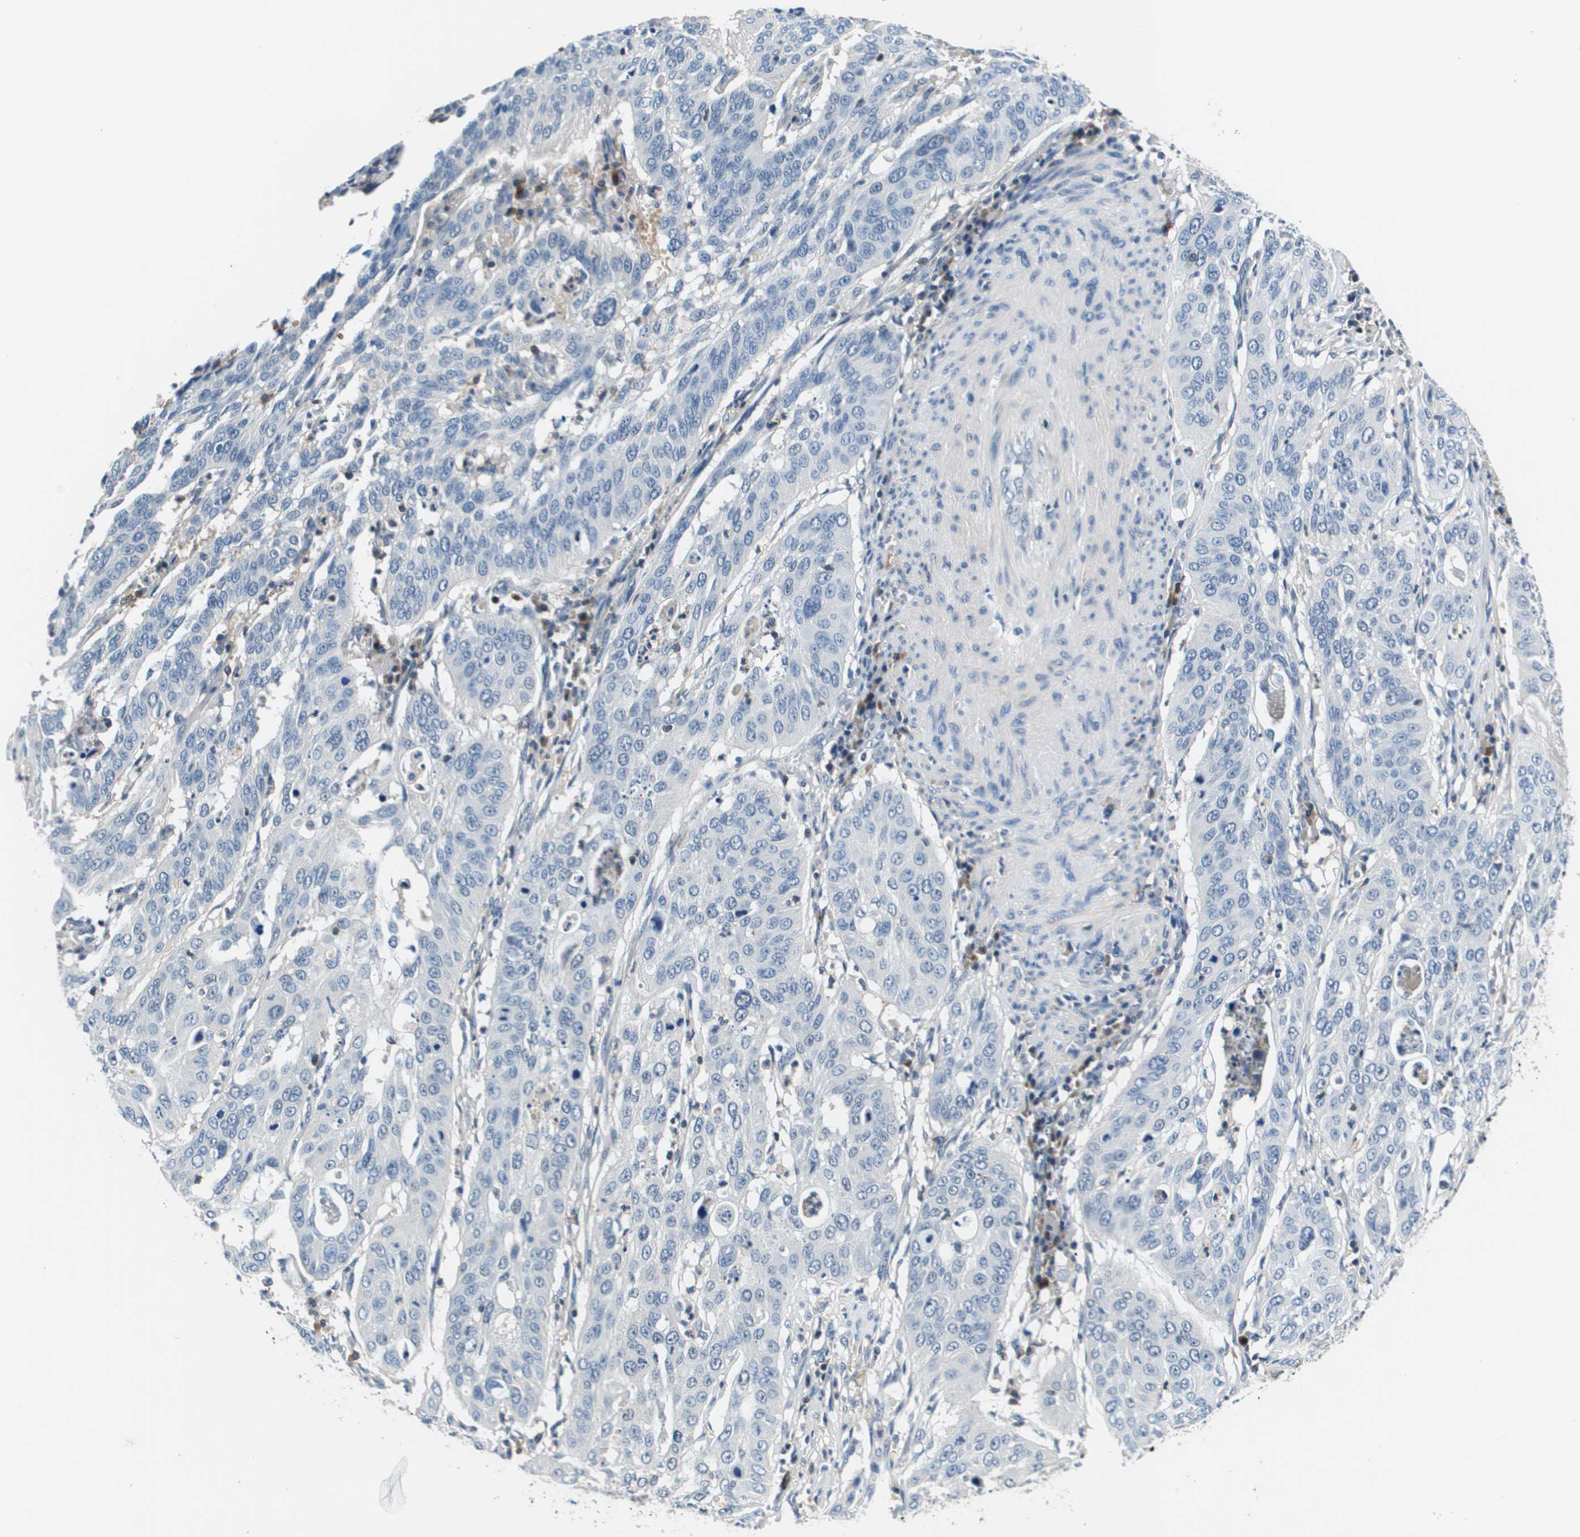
{"staining": {"intensity": "negative", "quantity": "none", "location": "none"}, "tissue": "cervical cancer", "cell_type": "Tumor cells", "image_type": "cancer", "snomed": [{"axis": "morphology", "description": "Normal tissue, NOS"}, {"axis": "morphology", "description": "Squamous cell carcinoma, NOS"}, {"axis": "topography", "description": "Cervix"}], "caption": "The micrograph exhibits no significant positivity in tumor cells of cervical squamous cell carcinoma.", "gene": "KCNQ5", "patient": {"sex": "female", "age": 39}}